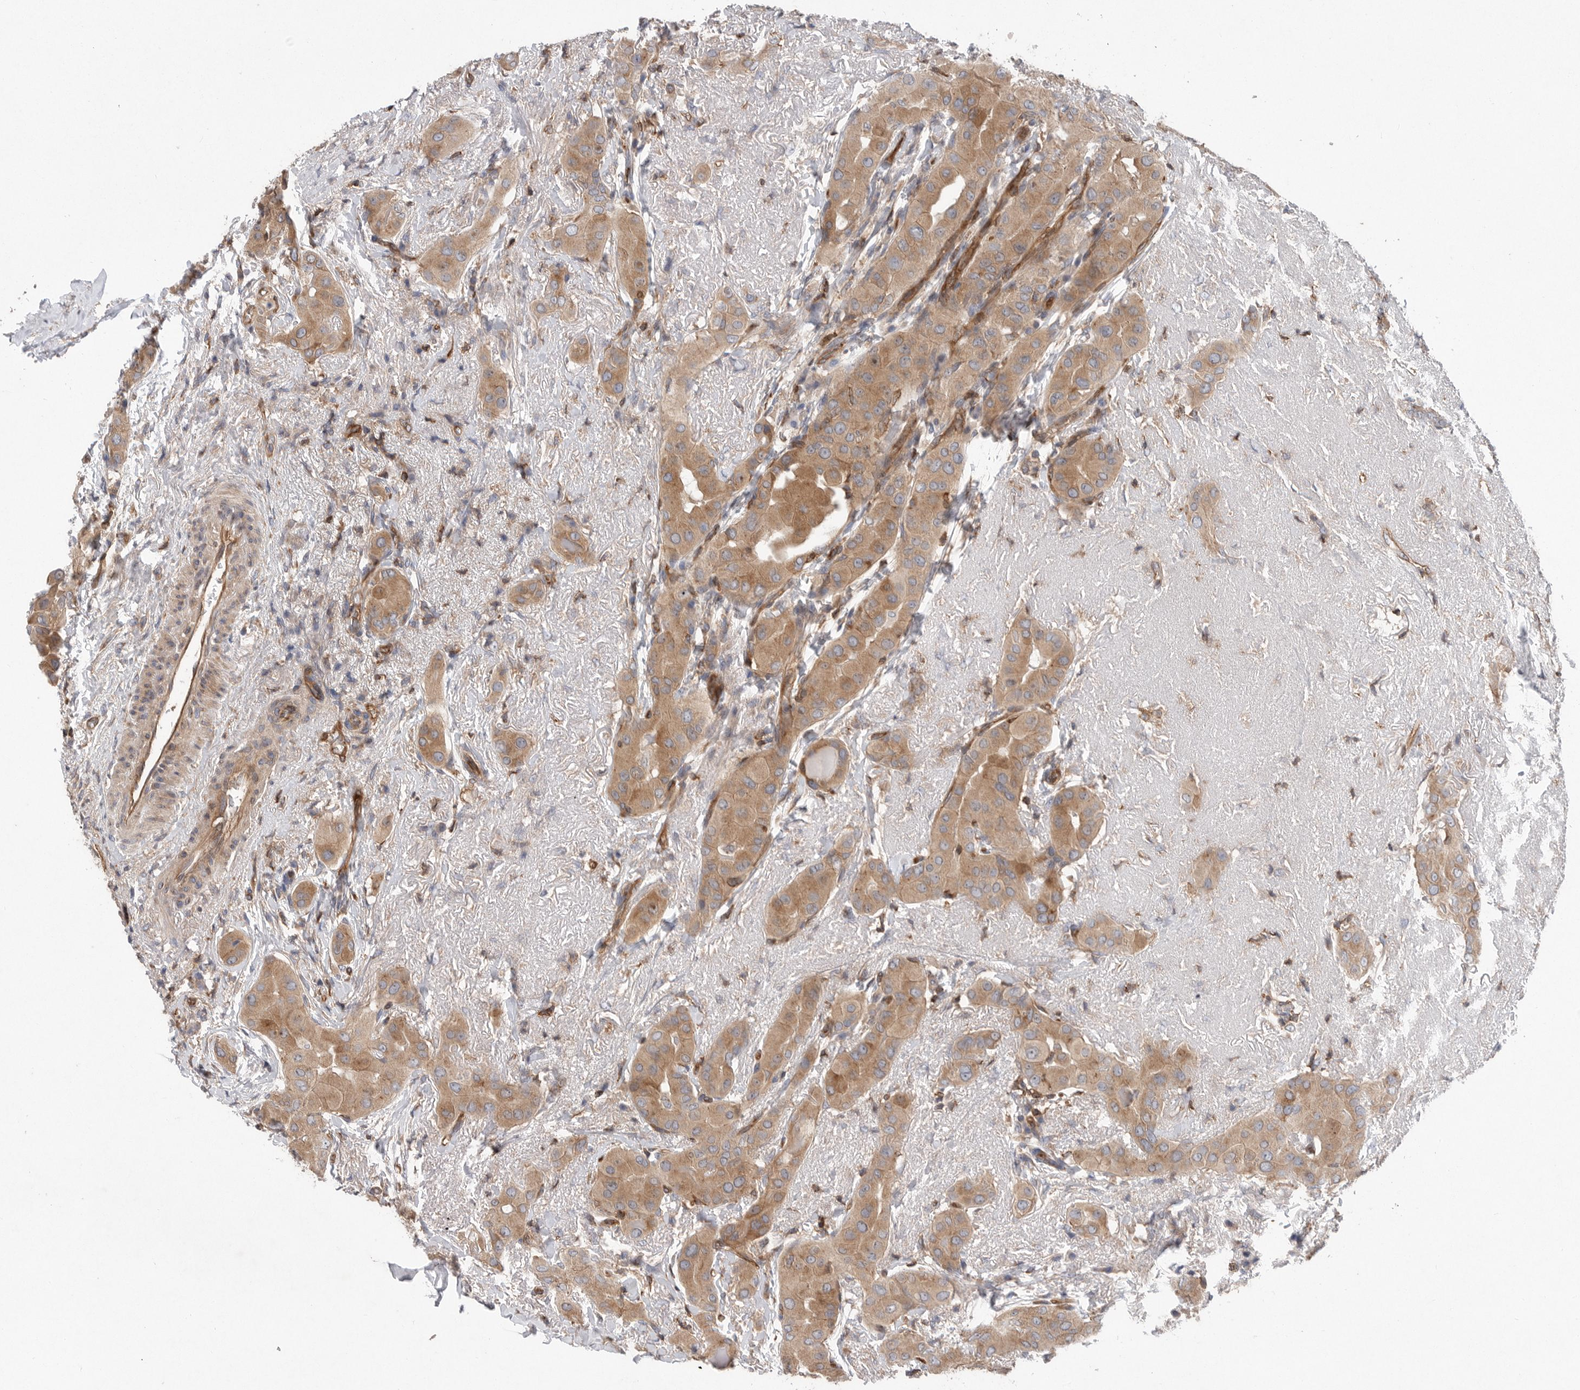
{"staining": {"intensity": "moderate", "quantity": ">75%", "location": "cytoplasmic/membranous"}, "tissue": "thyroid cancer", "cell_type": "Tumor cells", "image_type": "cancer", "snomed": [{"axis": "morphology", "description": "Papillary adenocarcinoma, NOS"}, {"axis": "topography", "description": "Thyroid gland"}], "caption": "Immunohistochemical staining of human thyroid cancer (papillary adenocarcinoma) displays moderate cytoplasmic/membranous protein staining in approximately >75% of tumor cells.", "gene": "PRKCH", "patient": {"sex": "male", "age": 33}}